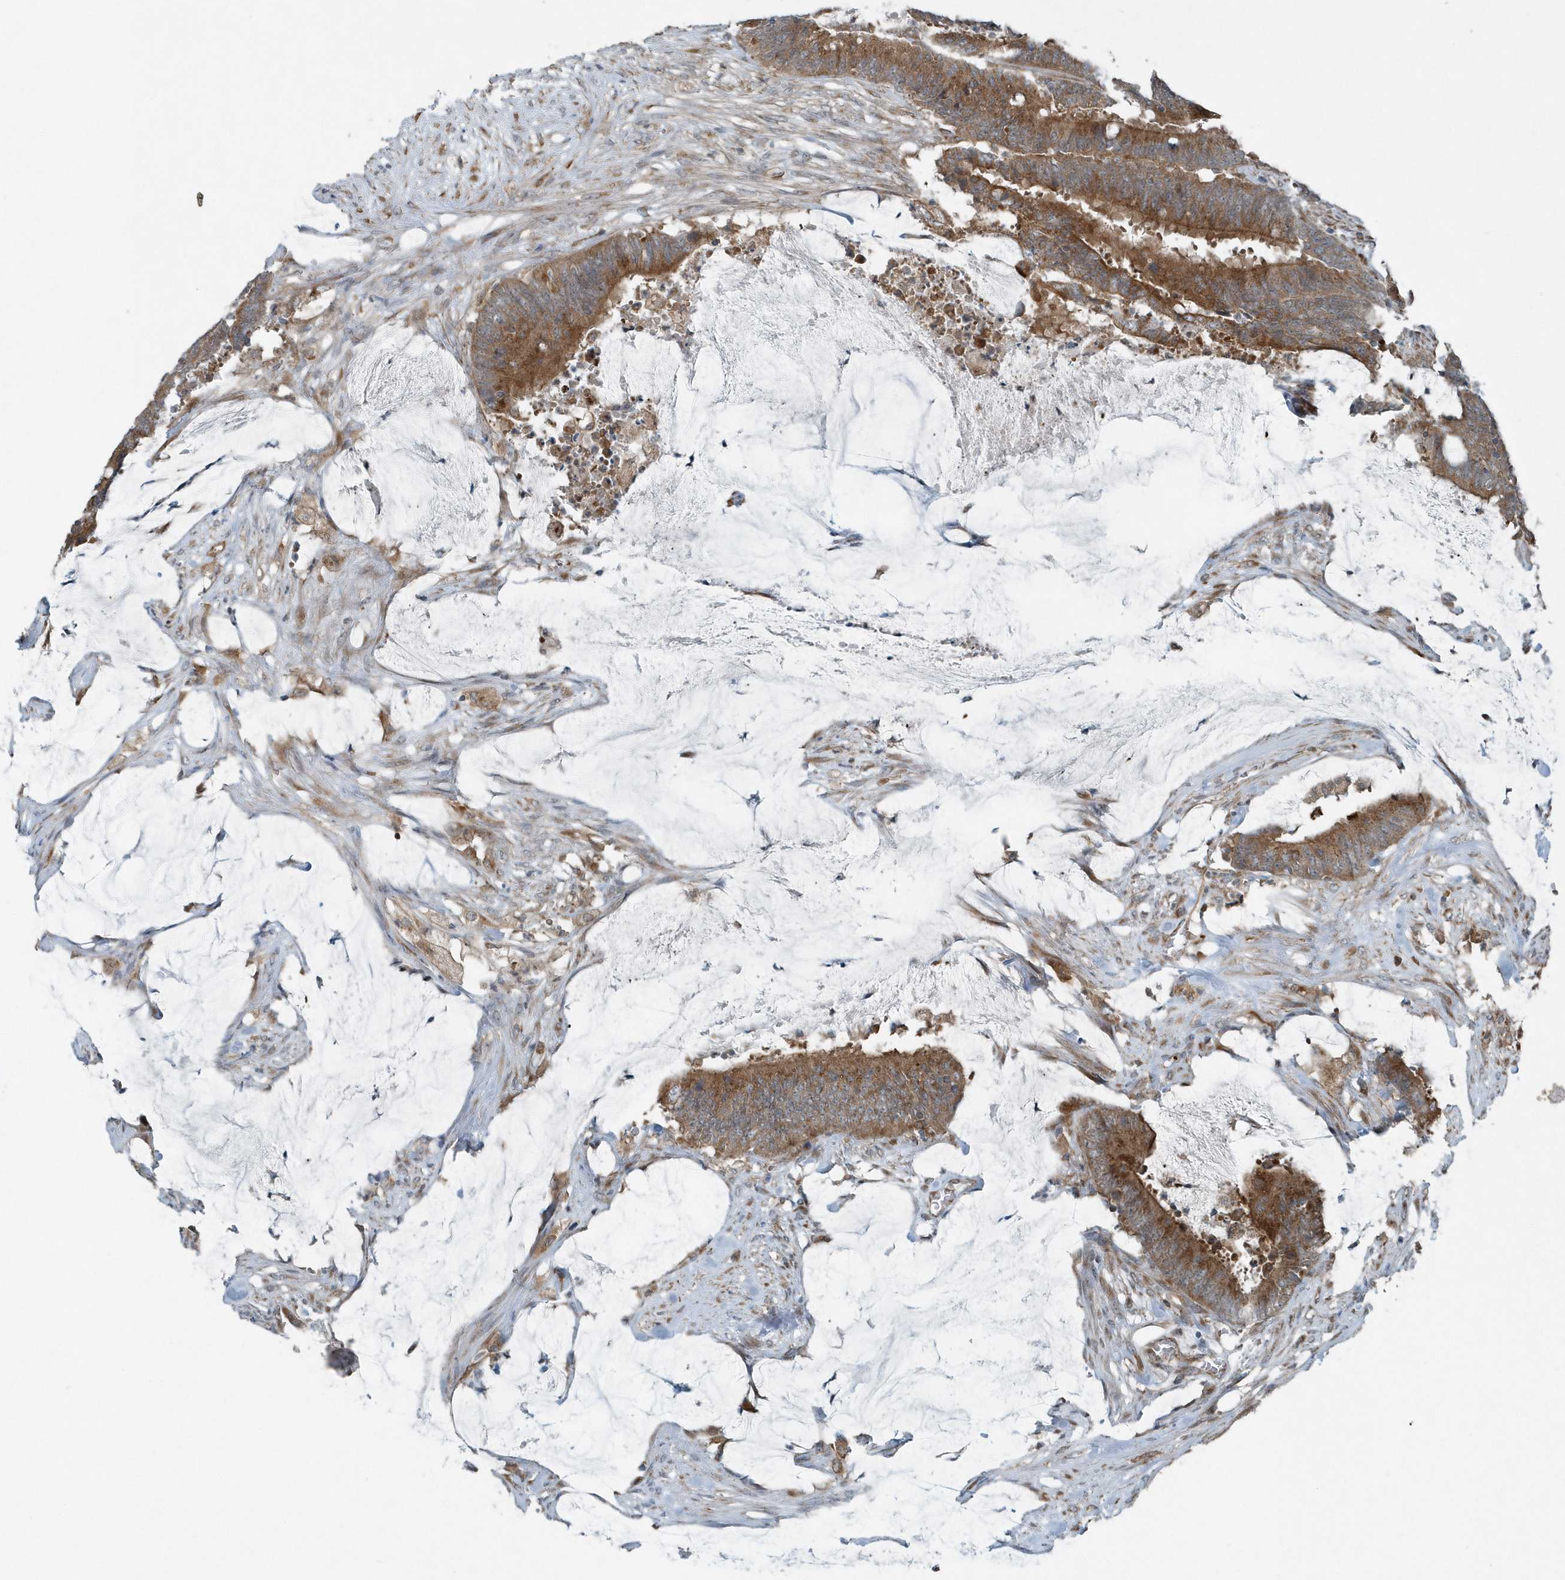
{"staining": {"intensity": "strong", "quantity": ">75%", "location": "cytoplasmic/membranous"}, "tissue": "colorectal cancer", "cell_type": "Tumor cells", "image_type": "cancer", "snomed": [{"axis": "morphology", "description": "Adenocarcinoma, NOS"}, {"axis": "topography", "description": "Rectum"}], "caption": "Protein expression analysis of human colorectal cancer (adenocarcinoma) reveals strong cytoplasmic/membranous expression in approximately >75% of tumor cells.", "gene": "GCC2", "patient": {"sex": "female", "age": 66}}